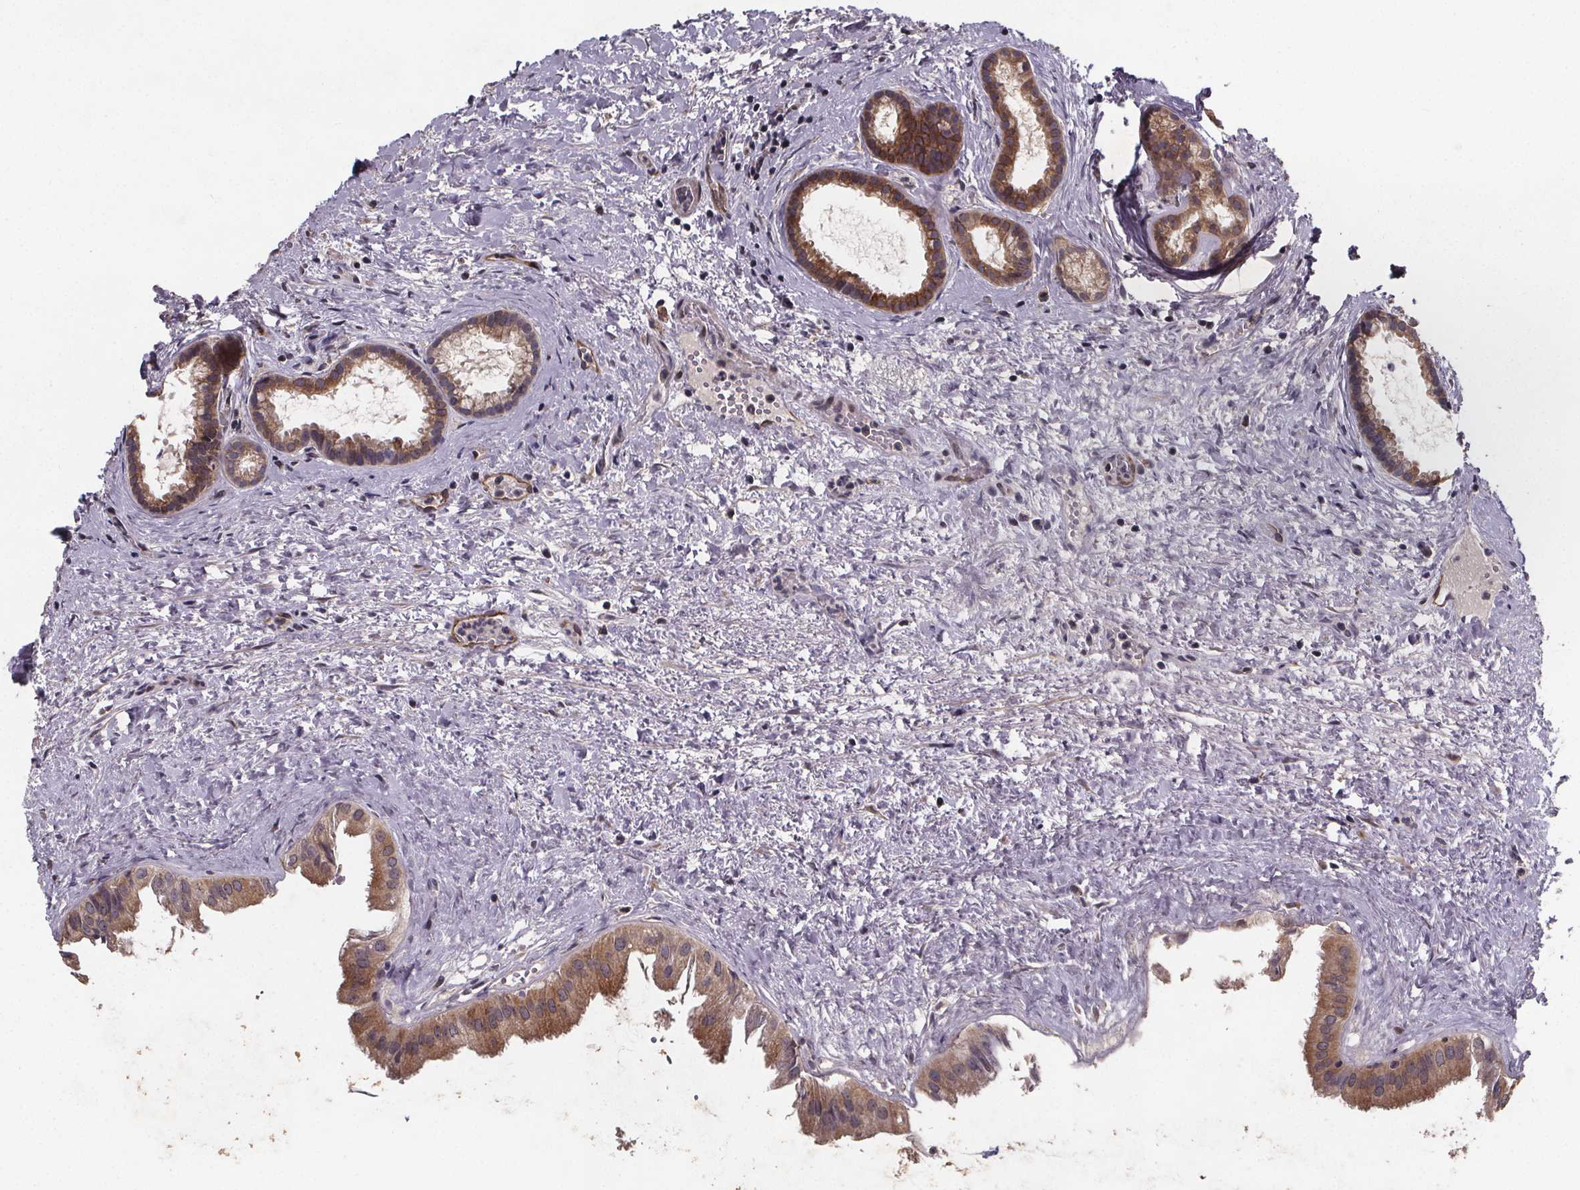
{"staining": {"intensity": "moderate", "quantity": ">75%", "location": "cytoplasmic/membranous"}, "tissue": "gallbladder", "cell_type": "Glandular cells", "image_type": "normal", "snomed": [{"axis": "morphology", "description": "Normal tissue, NOS"}, {"axis": "topography", "description": "Gallbladder"}], "caption": "Immunohistochemistry of normal human gallbladder shows medium levels of moderate cytoplasmic/membranous positivity in about >75% of glandular cells.", "gene": "PIERCE2", "patient": {"sex": "male", "age": 70}}